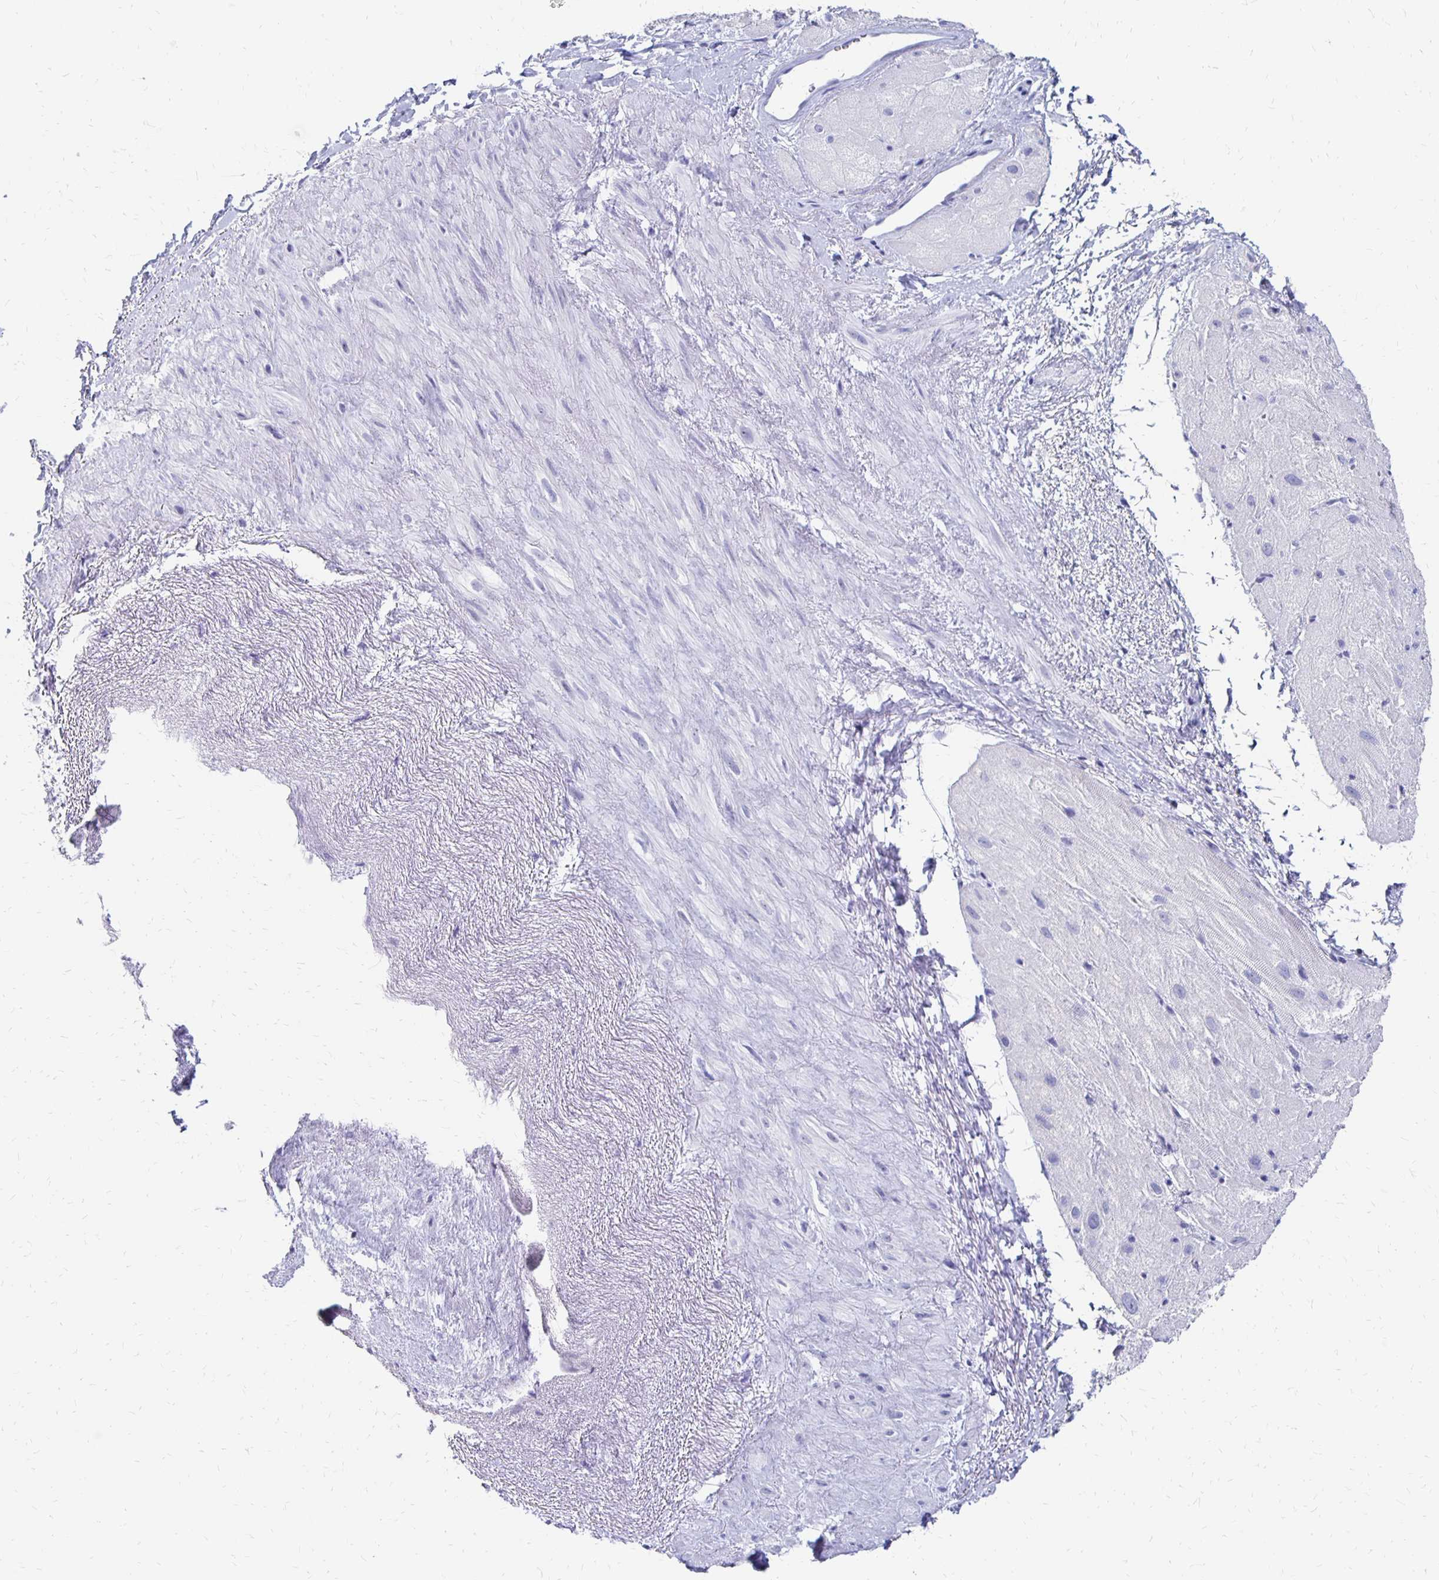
{"staining": {"intensity": "negative", "quantity": "none", "location": "none"}, "tissue": "heart muscle", "cell_type": "Cardiomyocytes", "image_type": "normal", "snomed": [{"axis": "morphology", "description": "Normal tissue, NOS"}, {"axis": "topography", "description": "Heart"}], "caption": "This micrograph is of normal heart muscle stained with immunohistochemistry to label a protein in brown with the nuclei are counter-stained blue. There is no positivity in cardiomyocytes. Brightfield microscopy of immunohistochemistry stained with DAB (3,3'-diaminobenzidine) (brown) and hematoxylin (blue), captured at high magnification.", "gene": "SYT2", "patient": {"sex": "male", "age": 62}}